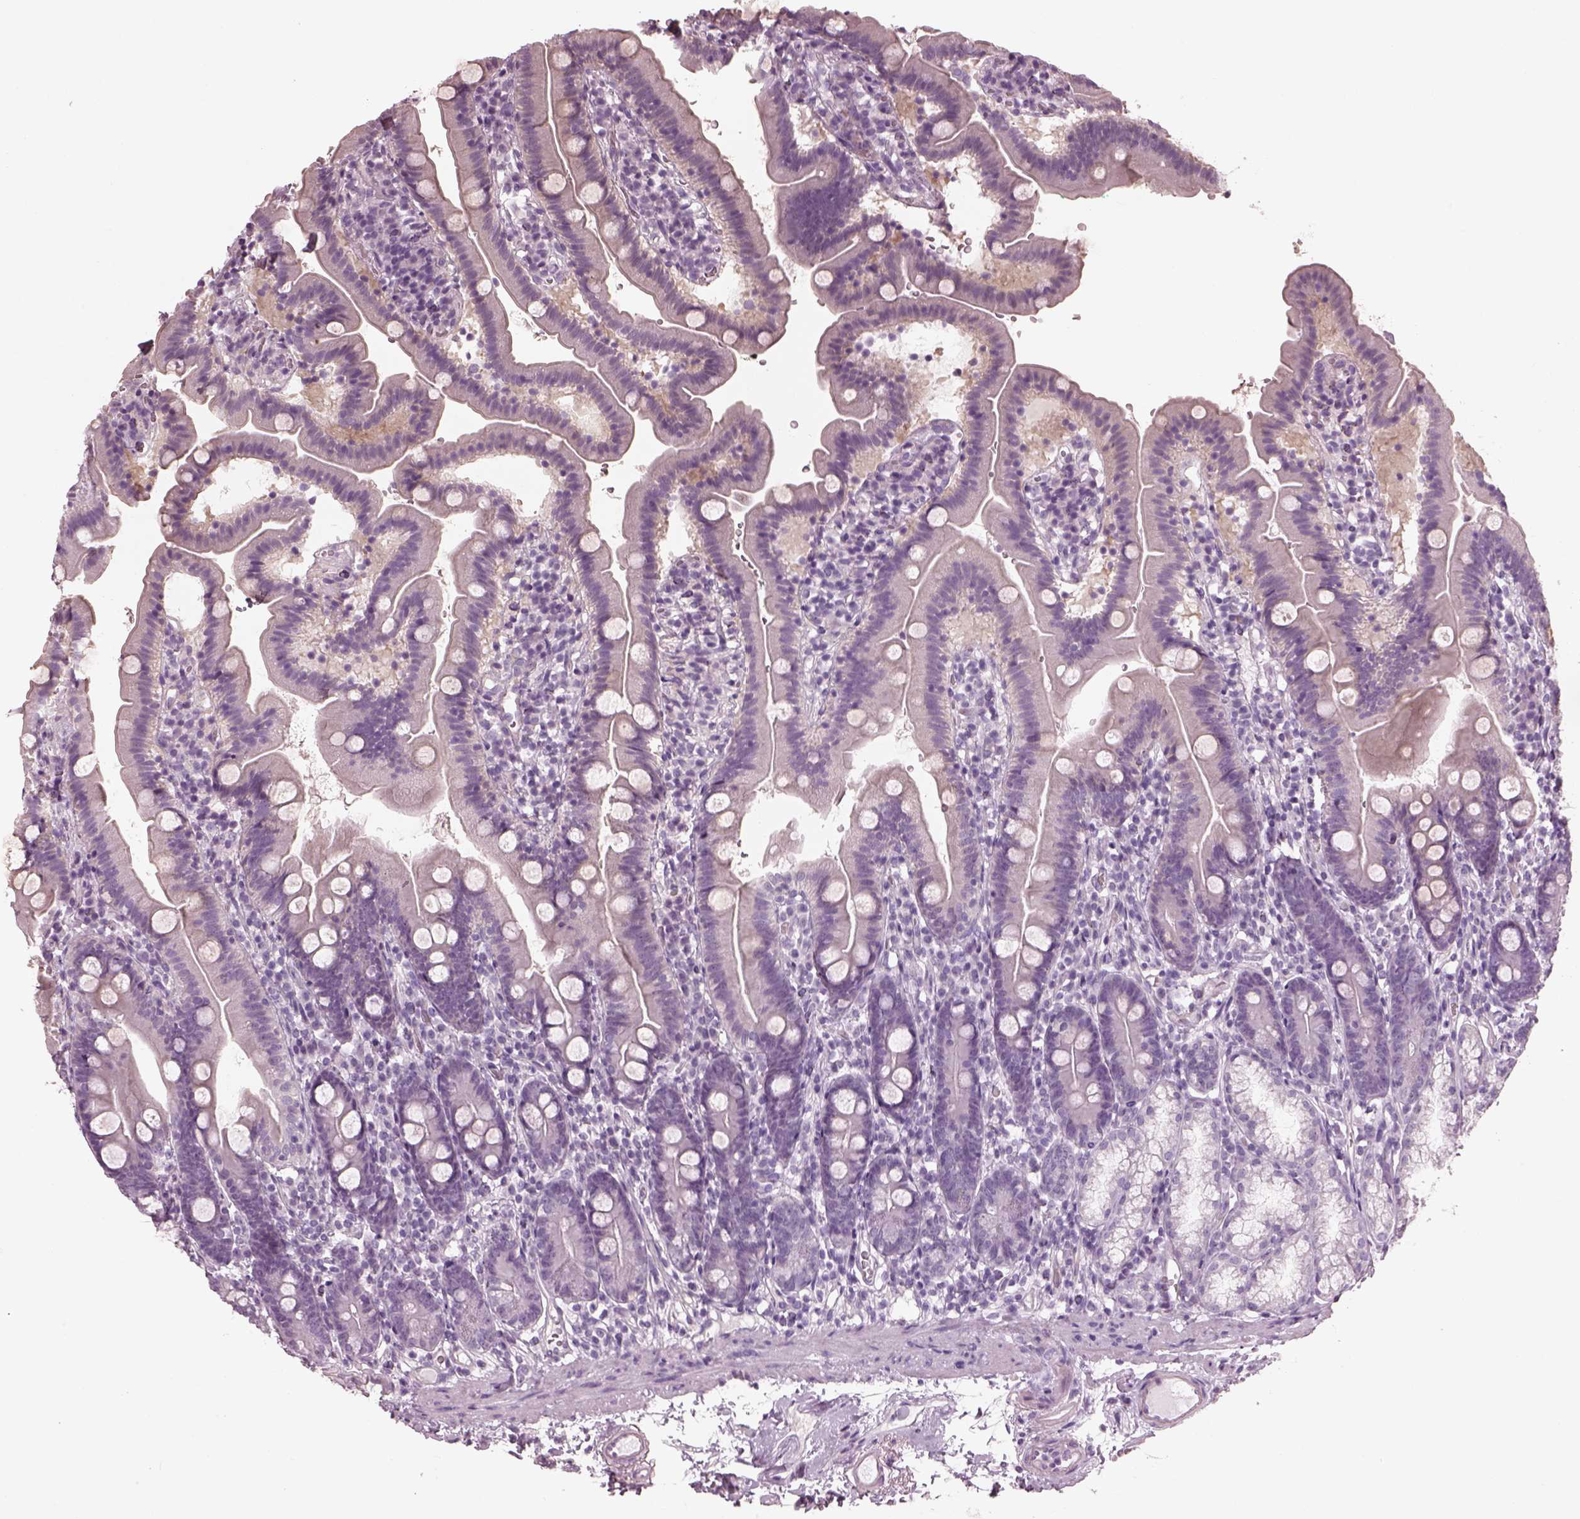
{"staining": {"intensity": "negative", "quantity": "none", "location": "none"}, "tissue": "duodenum", "cell_type": "Glandular cells", "image_type": "normal", "snomed": [{"axis": "morphology", "description": "Normal tissue, NOS"}, {"axis": "topography", "description": "Duodenum"}], "caption": "IHC of unremarkable human duodenum displays no positivity in glandular cells.", "gene": "PDC", "patient": {"sex": "female", "age": 67}}